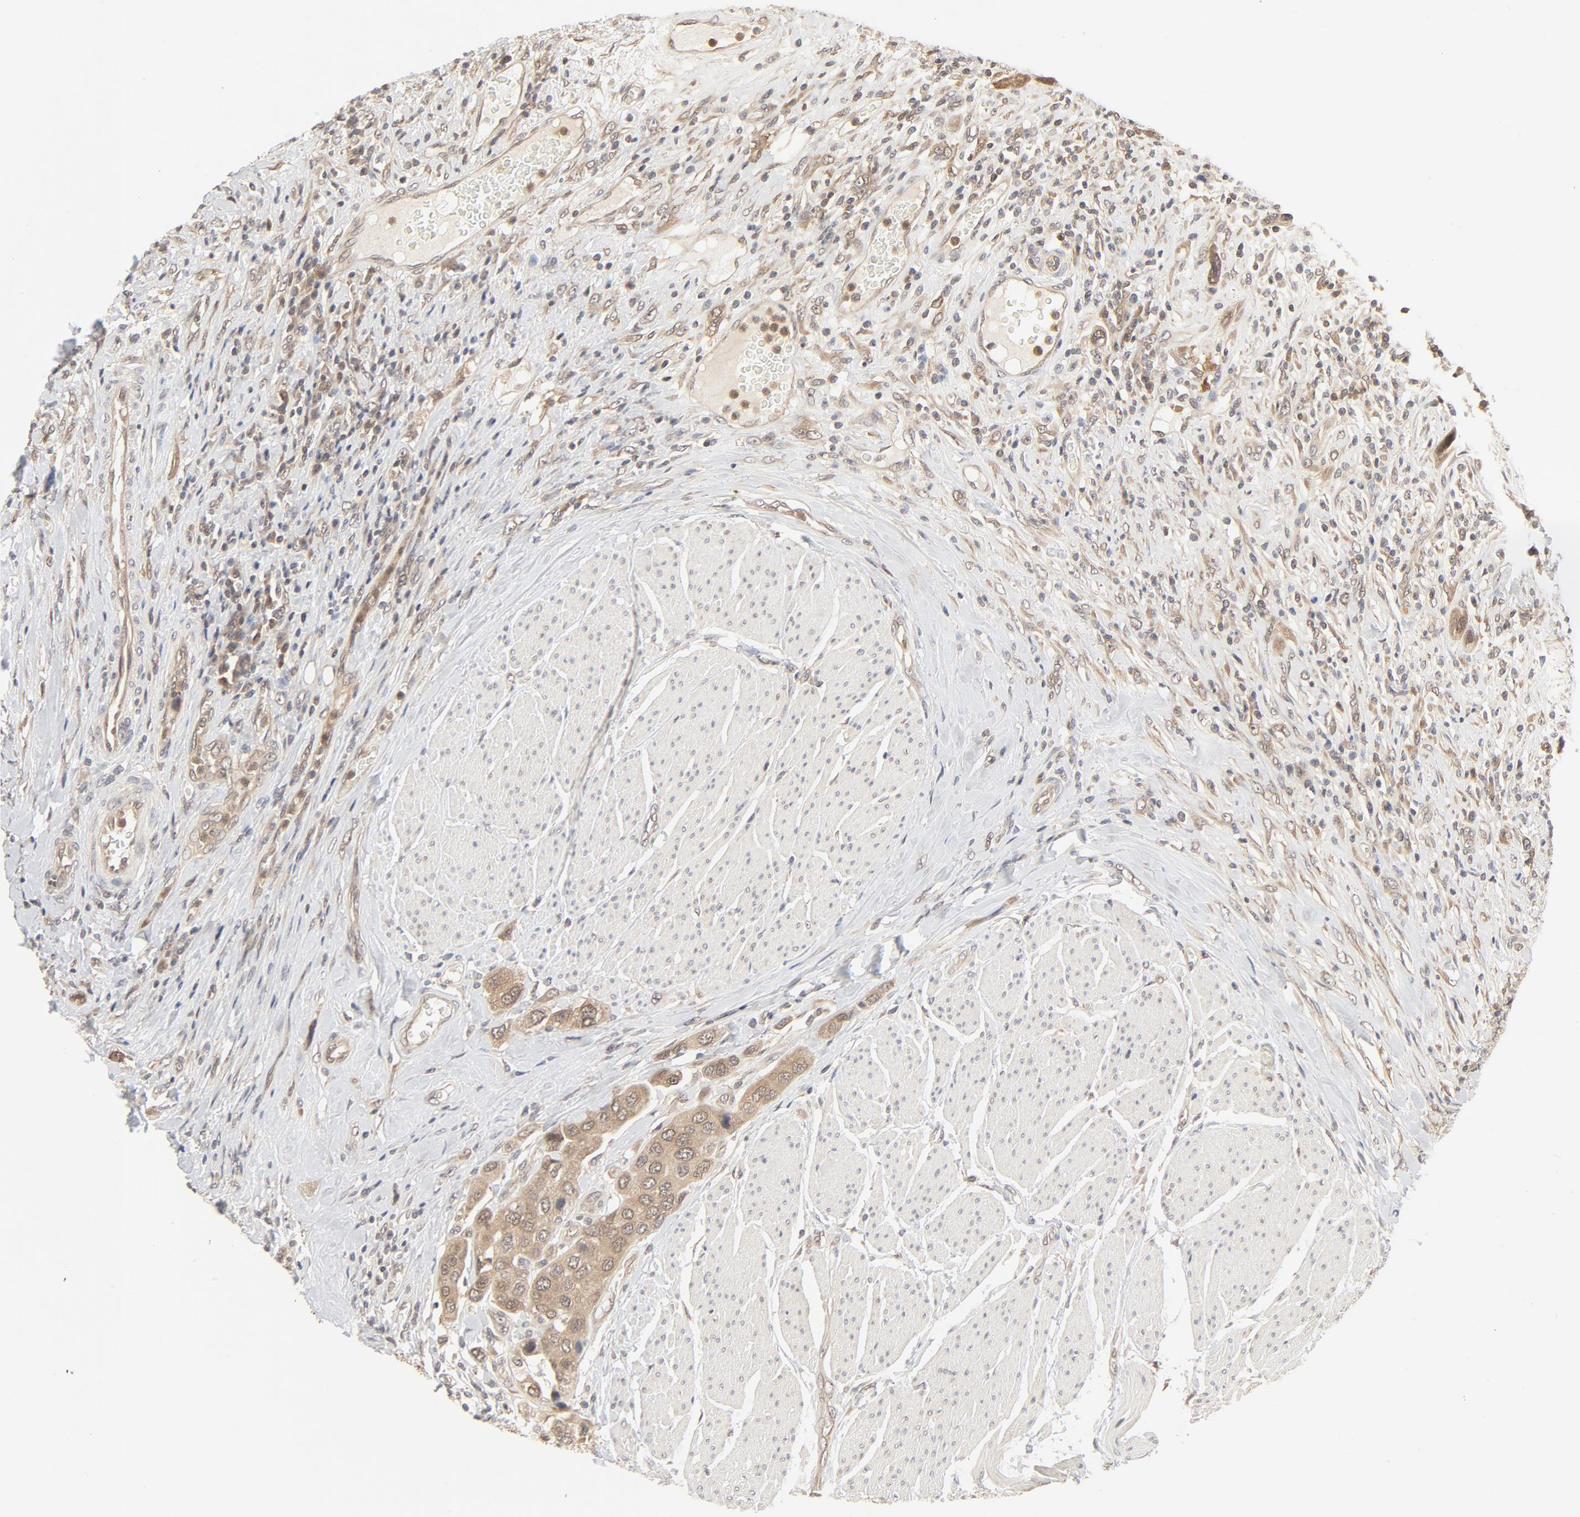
{"staining": {"intensity": "moderate", "quantity": "25%-75%", "location": "cytoplasmic/membranous,nuclear"}, "tissue": "urothelial cancer", "cell_type": "Tumor cells", "image_type": "cancer", "snomed": [{"axis": "morphology", "description": "Urothelial carcinoma, High grade"}, {"axis": "topography", "description": "Urinary bladder"}], "caption": "Urothelial cancer stained with DAB immunohistochemistry displays medium levels of moderate cytoplasmic/membranous and nuclear staining in approximately 25%-75% of tumor cells.", "gene": "NEDD8", "patient": {"sex": "male", "age": 50}}